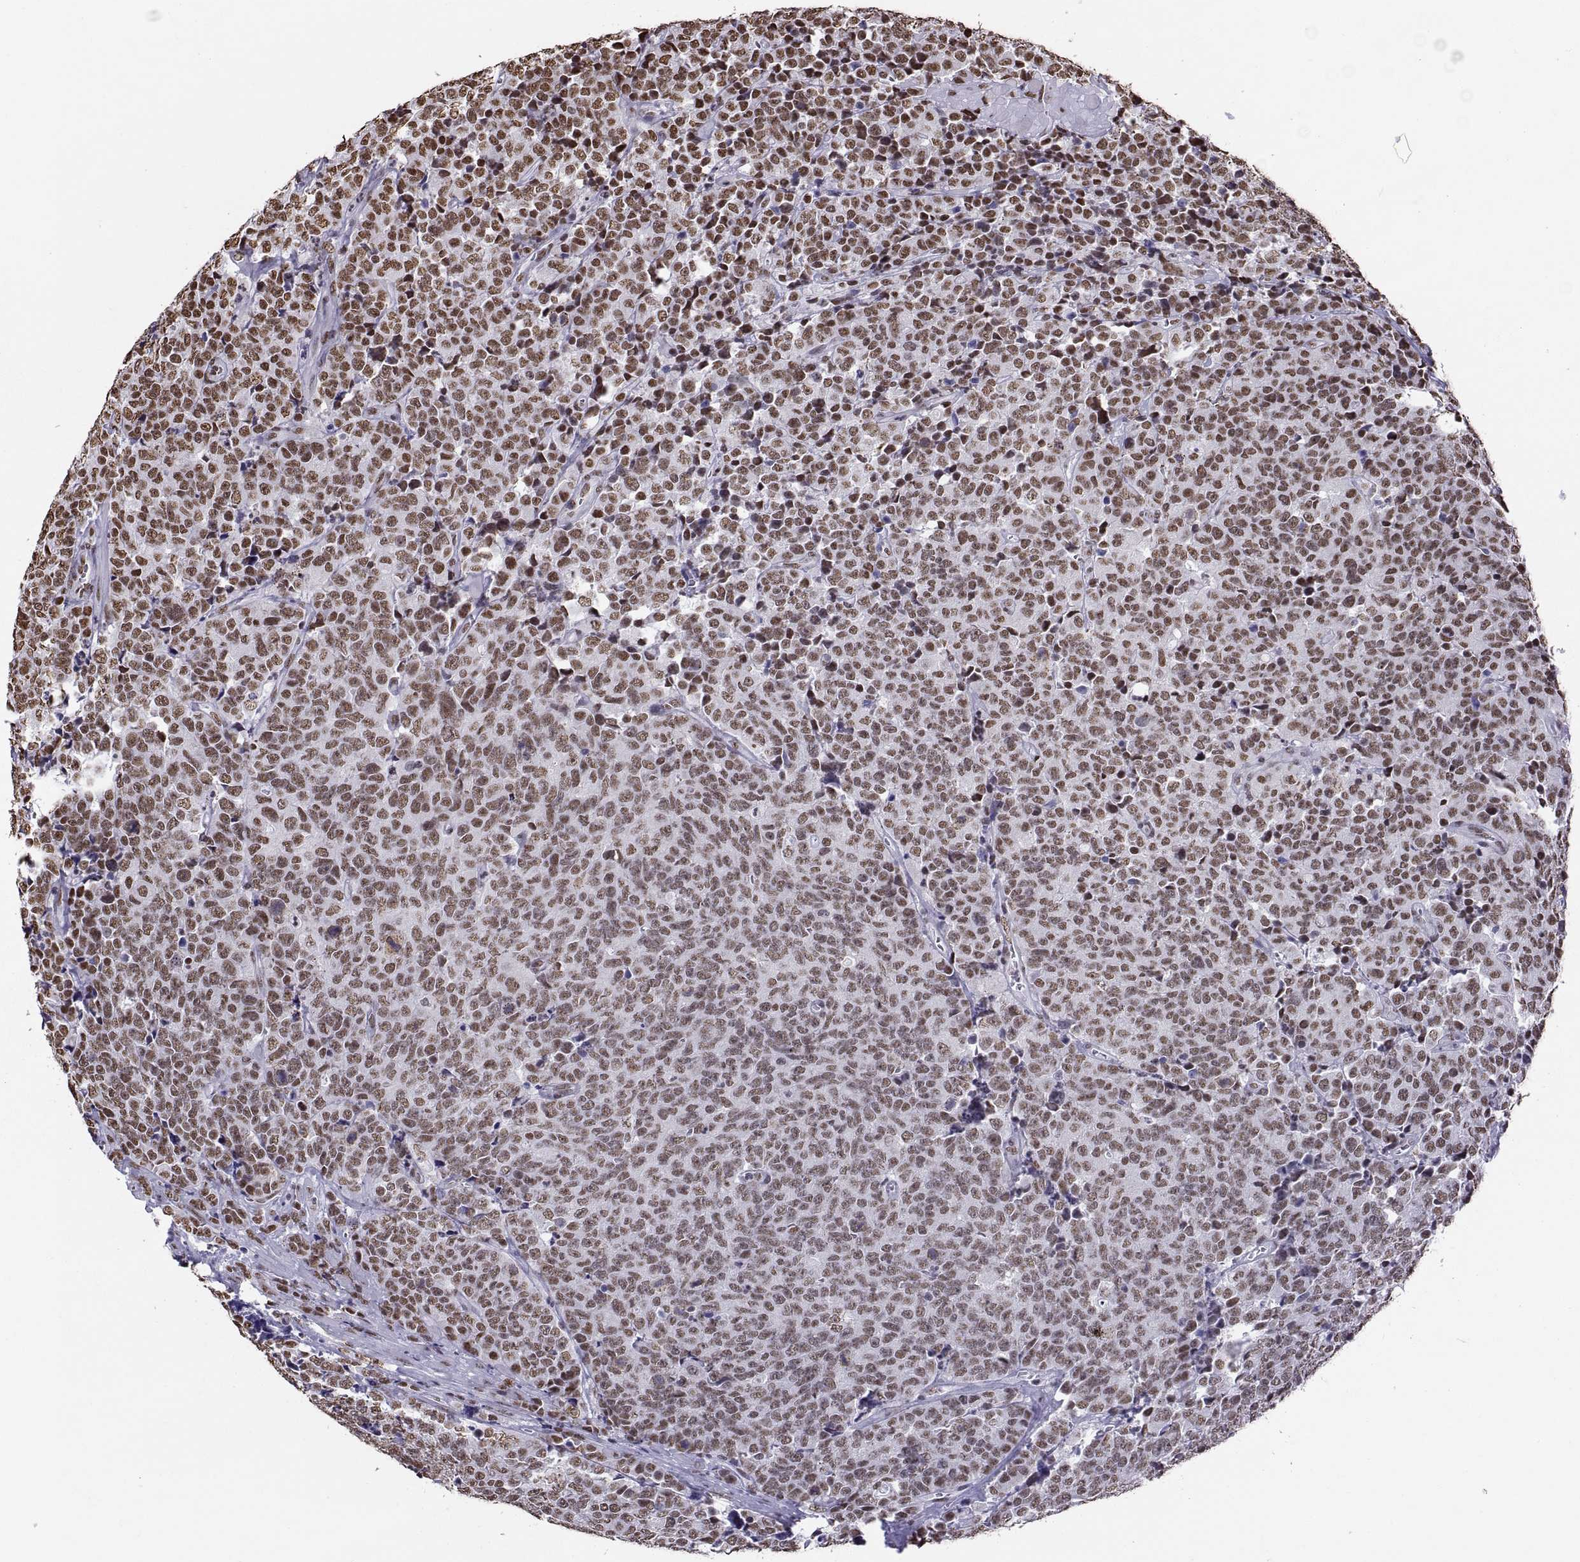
{"staining": {"intensity": "moderate", "quantity": "25%-75%", "location": "nuclear"}, "tissue": "prostate cancer", "cell_type": "Tumor cells", "image_type": "cancer", "snomed": [{"axis": "morphology", "description": "Adenocarcinoma, NOS"}, {"axis": "topography", "description": "Prostate"}], "caption": "Prostate adenocarcinoma stained with DAB (3,3'-diaminobenzidine) immunohistochemistry demonstrates medium levels of moderate nuclear positivity in about 25%-75% of tumor cells.", "gene": "SNAI1", "patient": {"sex": "male", "age": 67}}